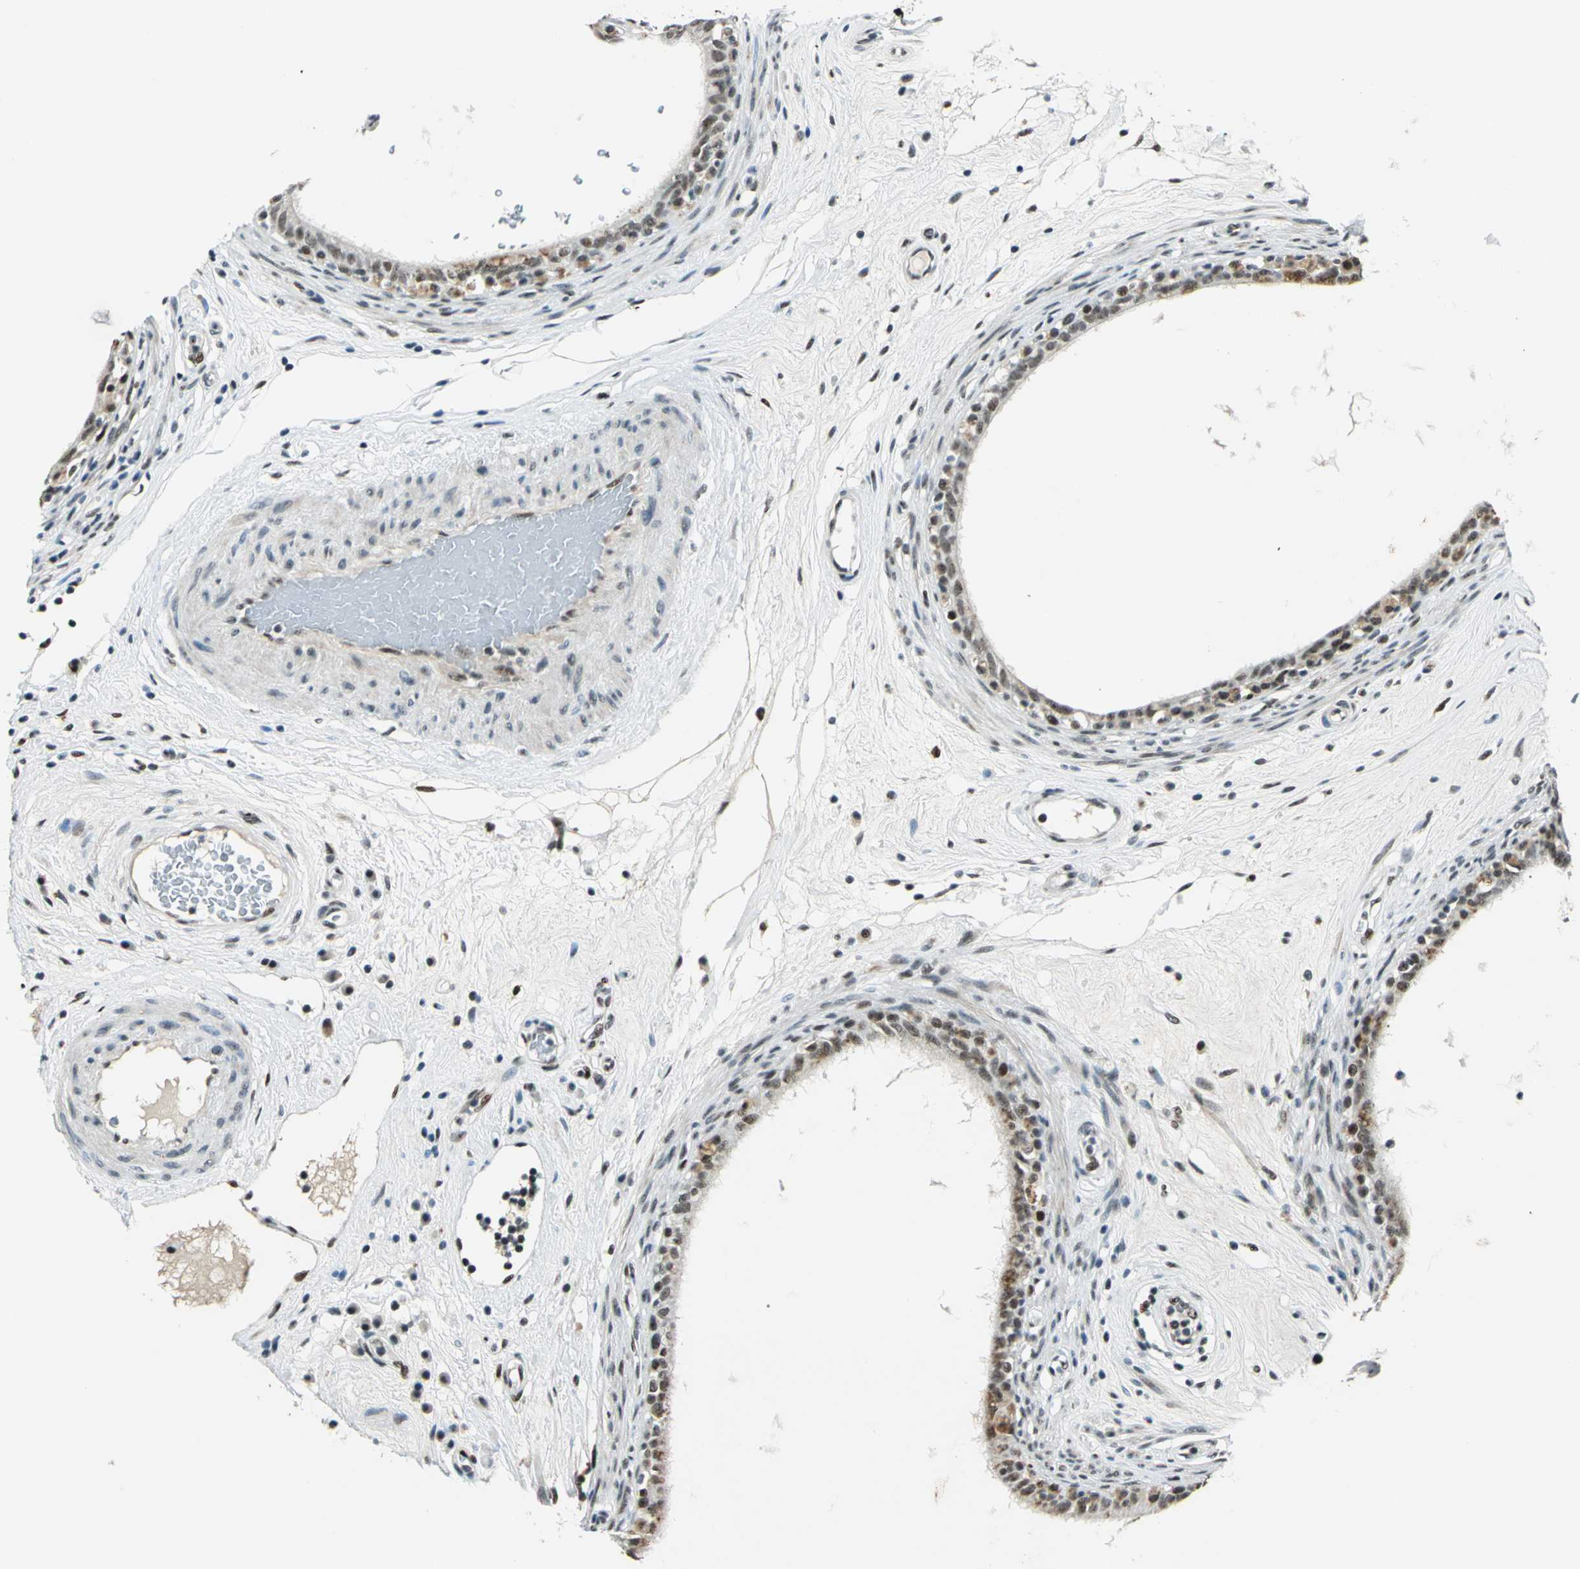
{"staining": {"intensity": "strong", "quantity": ">75%", "location": "nuclear"}, "tissue": "epididymis", "cell_type": "Glandular cells", "image_type": "normal", "snomed": [{"axis": "morphology", "description": "Normal tissue, NOS"}, {"axis": "morphology", "description": "Inflammation, NOS"}, {"axis": "topography", "description": "Epididymis"}], "caption": "Unremarkable epididymis demonstrates strong nuclear positivity in approximately >75% of glandular cells, visualized by immunohistochemistry.", "gene": "KAT6B", "patient": {"sex": "male", "age": 84}}